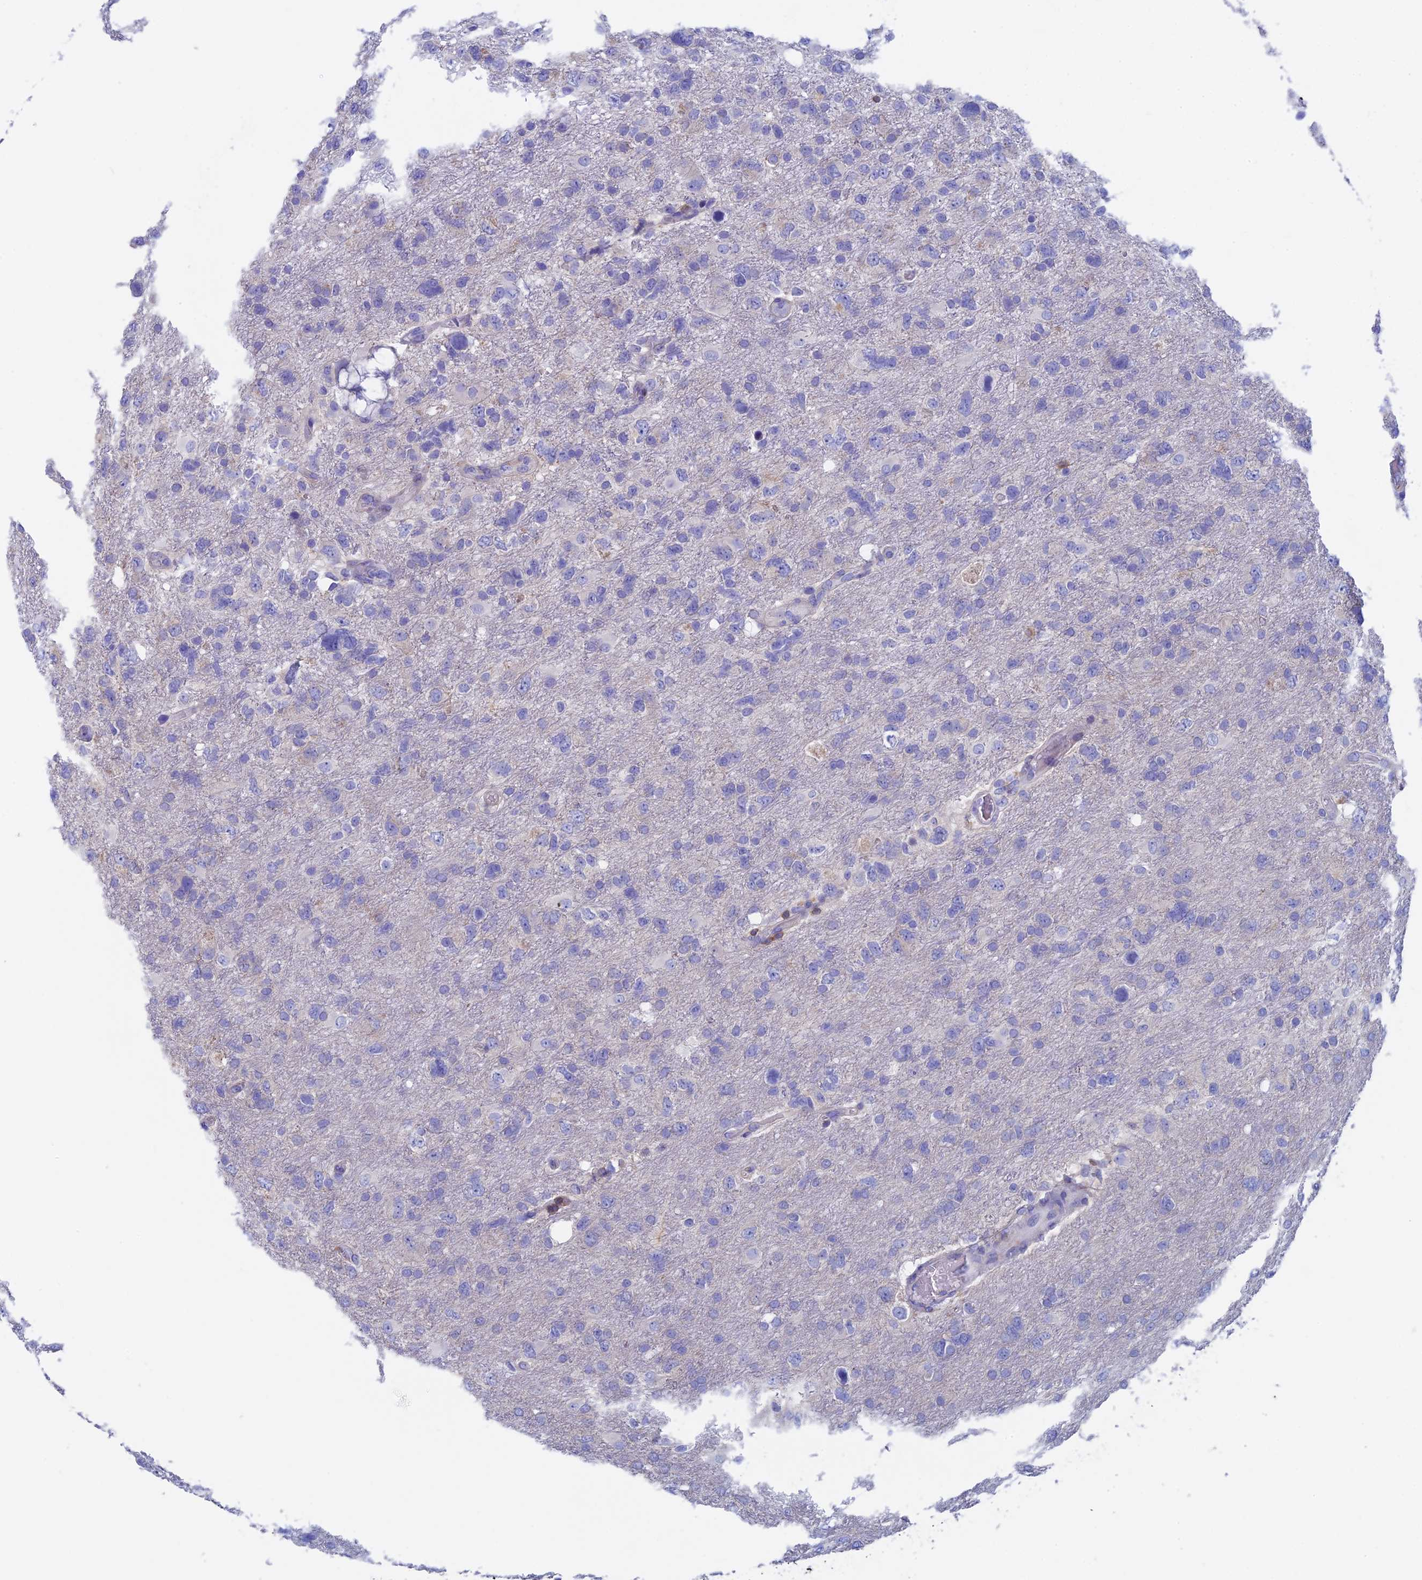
{"staining": {"intensity": "negative", "quantity": "none", "location": "none"}, "tissue": "glioma", "cell_type": "Tumor cells", "image_type": "cancer", "snomed": [{"axis": "morphology", "description": "Glioma, malignant, High grade"}, {"axis": "topography", "description": "Brain"}], "caption": "A high-resolution photomicrograph shows immunohistochemistry staining of glioma, which exhibits no significant staining in tumor cells. (Brightfield microscopy of DAB (3,3'-diaminobenzidine) immunohistochemistry (IHC) at high magnification).", "gene": "SEPTIN1", "patient": {"sex": "male", "age": 61}}